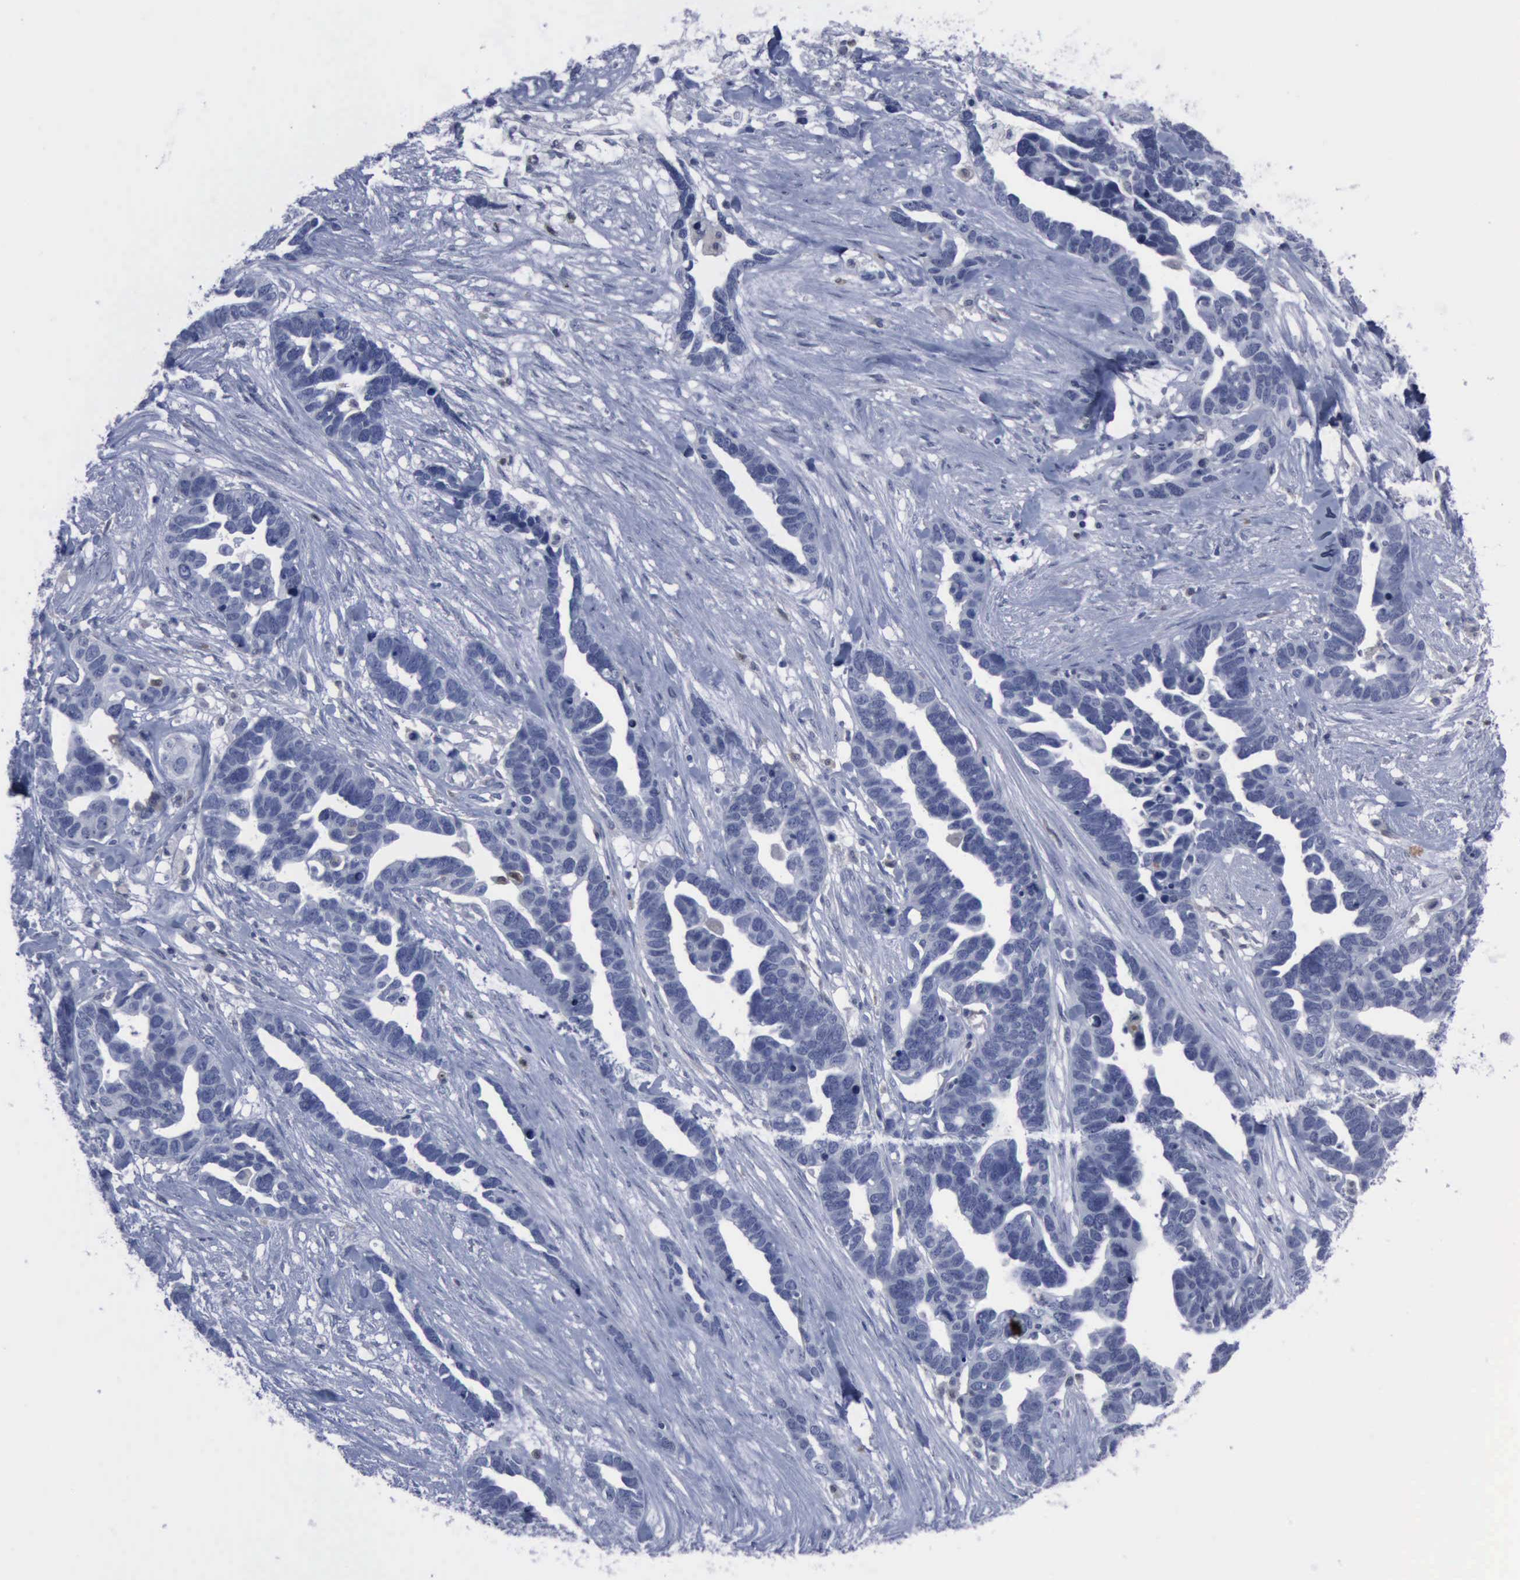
{"staining": {"intensity": "negative", "quantity": "none", "location": "none"}, "tissue": "ovarian cancer", "cell_type": "Tumor cells", "image_type": "cancer", "snomed": [{"axis": "morphology", "description": "Cystadenocarcinoma, serous, NOS"}, {"axis": "topography", "description": "Ovary"}], "caption": "Image shows no protein expression in tumor cells of serous cystadenocarcinoma (ovarian) tissue.", "gene": "CSTA", "patient": {"sex": "female", "age": 54}}